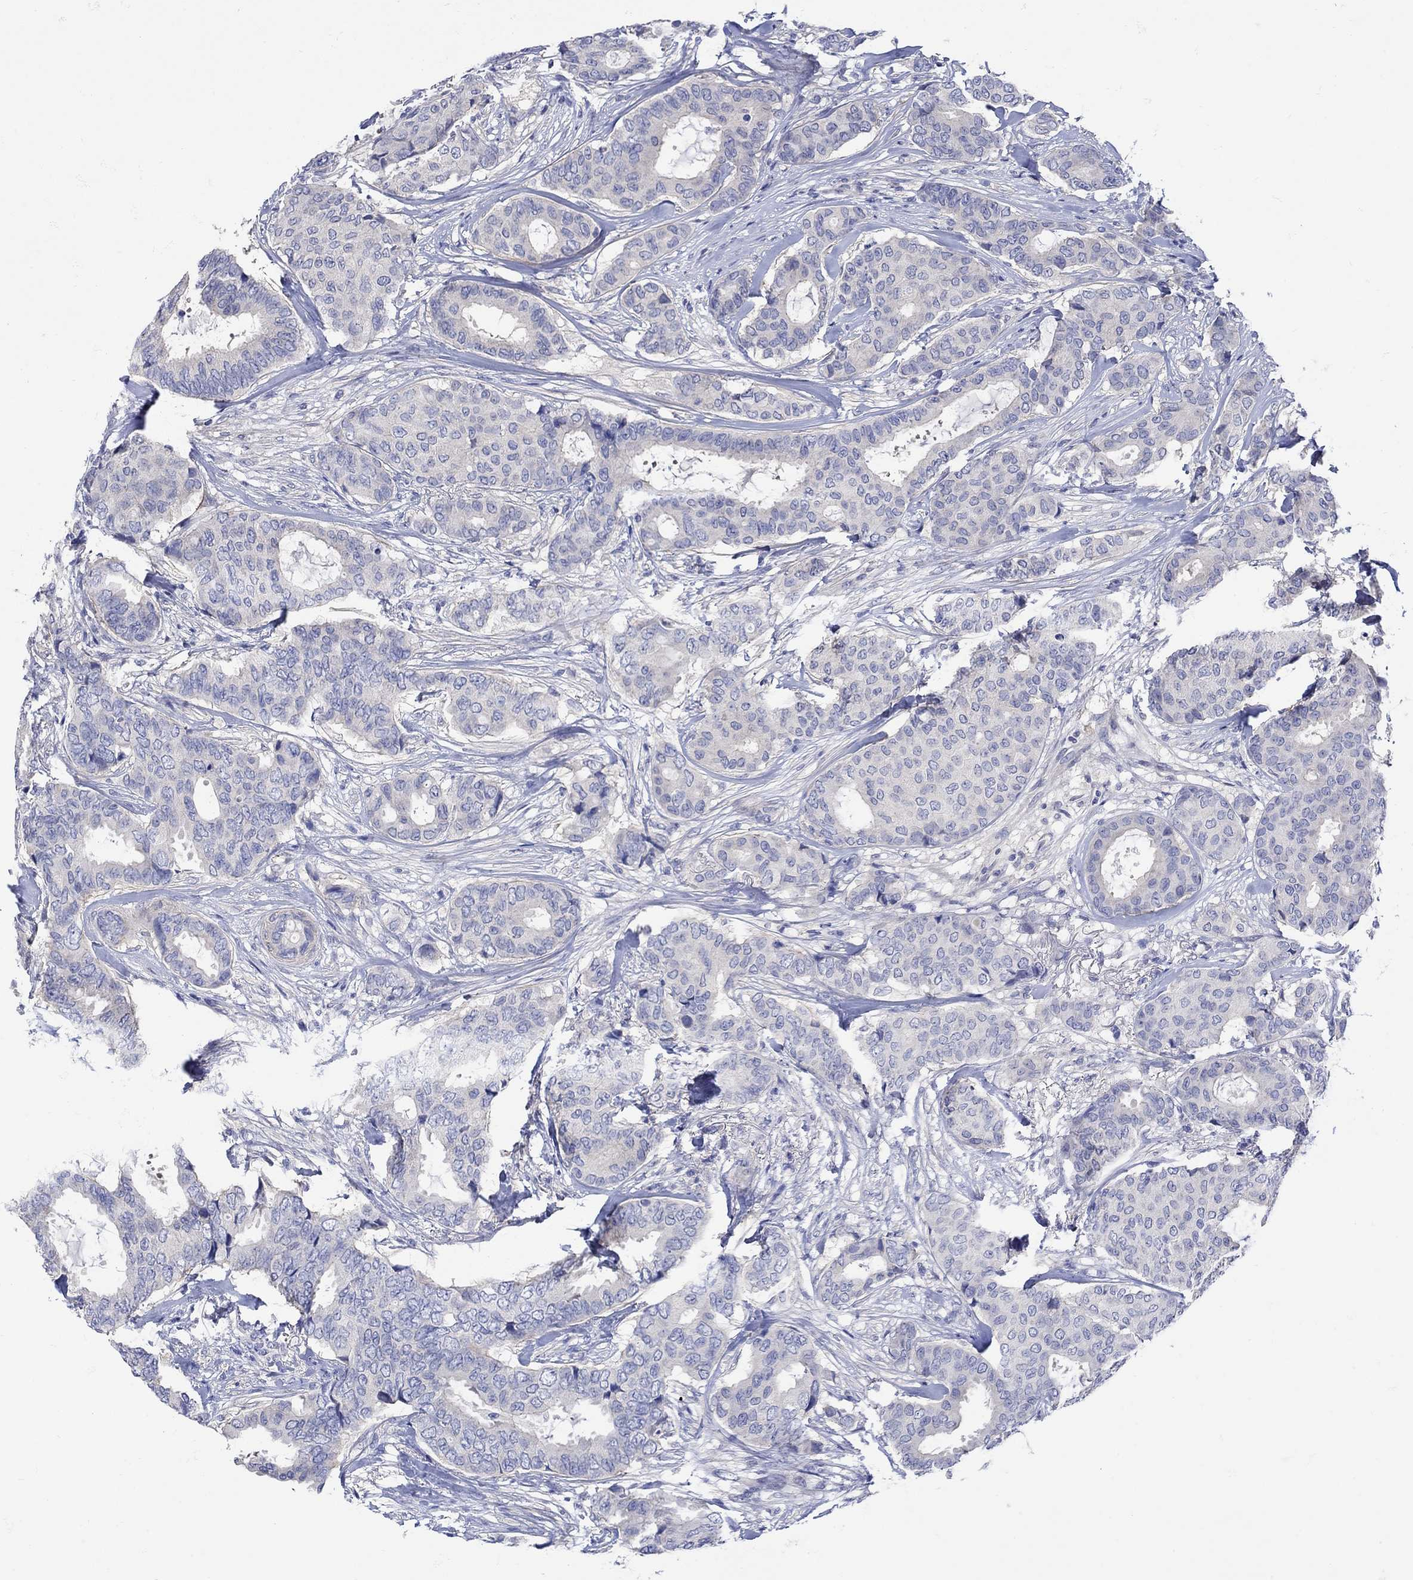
{"staining": {"intensity": "negative", "quantity": "none", "location": "none"}, "tissue": "breast cancer", "cell_type": "Tumor cells", "image_type": "cancer", "snomed": [{"axis": "morphology", "description": "Duct carcinoma"}, {"axis": "topography", "description": "Breast"}], "caption": "Photomicrograph shows no significant protein staining in tumor cells of breast cancer (intraductal carcinoma).", "gene": "MSI1", "patient": {"sex": "female", "age": 75}}